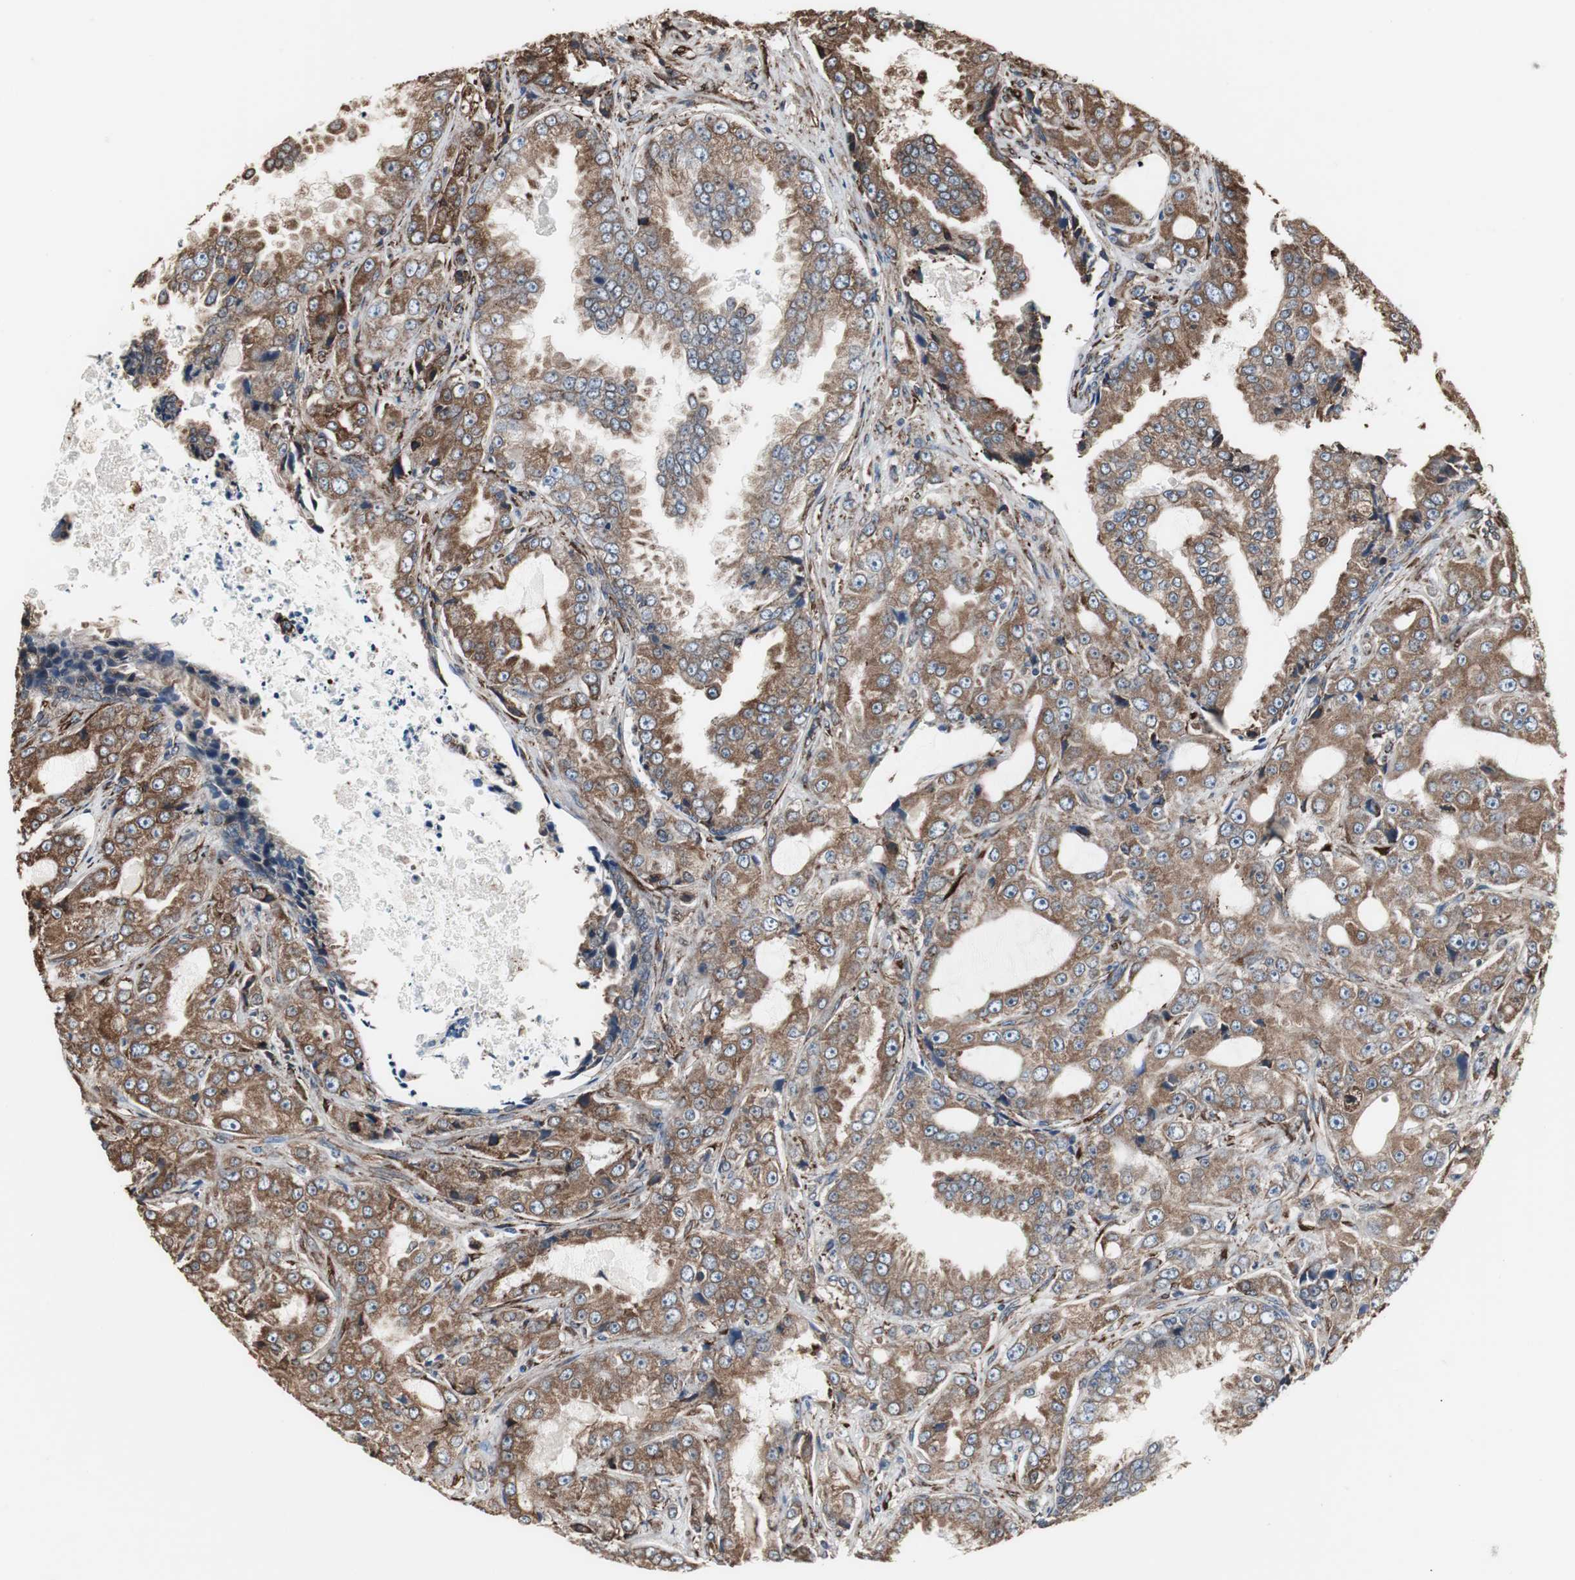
{"staining": {"intensity": "moderate", "quantity": ">75%", "location": "cytoplasmic/membranous"}, "tissue": "prostate cancer", "cell_type": "Tumor cells", "image_type": "cancer", "snomed": [{"axis": "morphology", "description": "Adenocarcinoma, High grade"}, {"axis": "topography", "description": "Prostate"}], "caption": "Immunohistochemistry photomicrograph of neoplastic tissue: prostate high-grade adenocarcinoma stained using immunohistochemistry displays medium levels of moderate protein expression localized specifically in the cytoplasmic/membranous of tumor cells, appearing as a cytoplasmic/membranous brown color.", "gene": "CALU", "patient": {"sex": "male", "age": 73}}